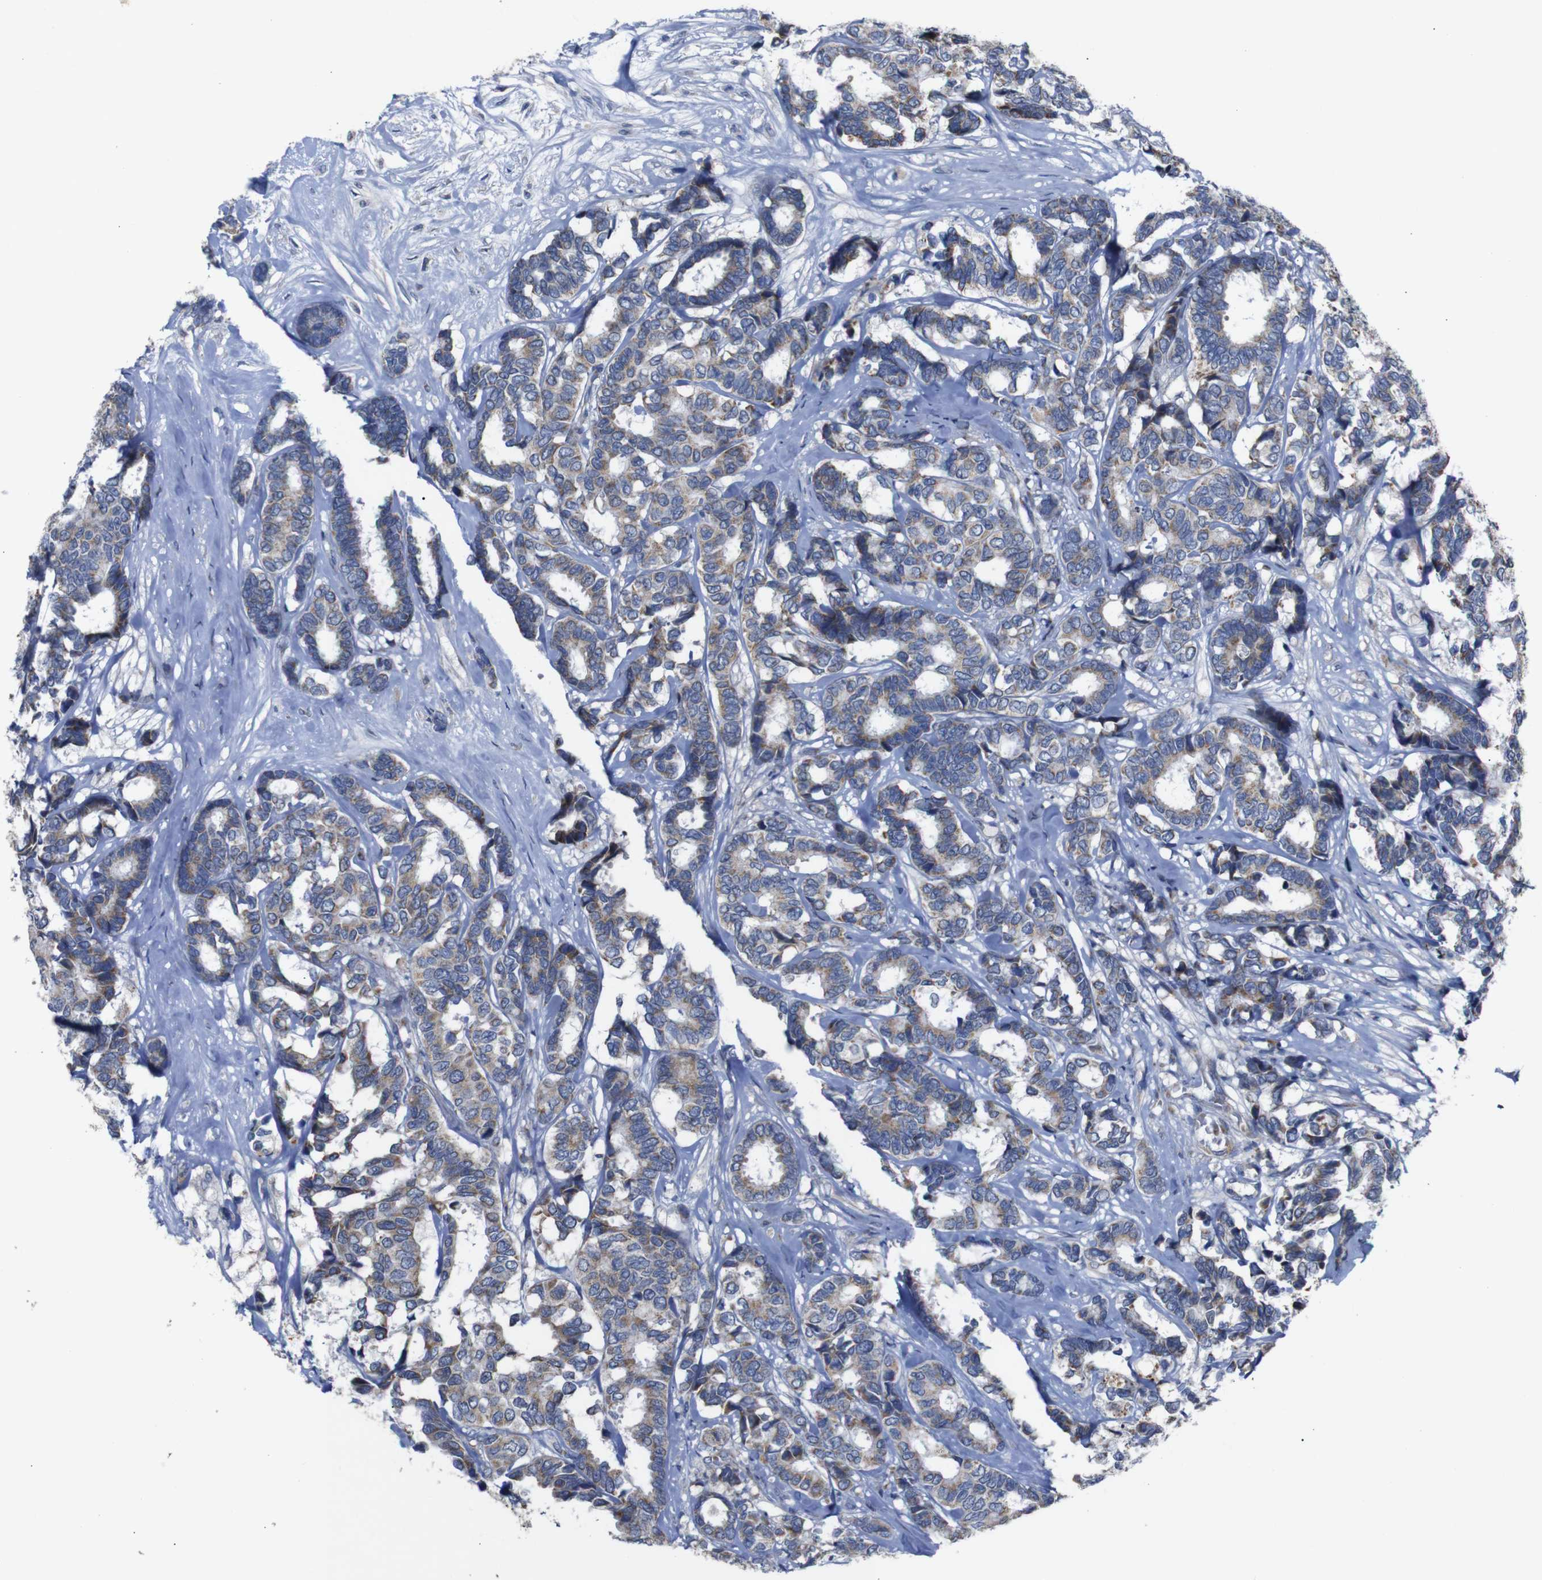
{"staining": {"intensity": "moderate", "quantity": "25%-75%", "location": "cytoplasmic/membranous"}, "tissue": "breast cancer", "cell_type": "Tumor cells", "image_type": "cancer", "snomed": [{"axis": "morphology", "description": "Duct carcinoma"}, {"axis": "topography", "description": "Breast"}], "caption": "Breast infiltrating ductal carcinoma stained with a brown dye demonstrates moderate cytoplasmic/membranous positive staining in approximately 25%-75% of tumor cells.", "gene": "CHST10", "patient": {"sex": "female", "age": 87}}